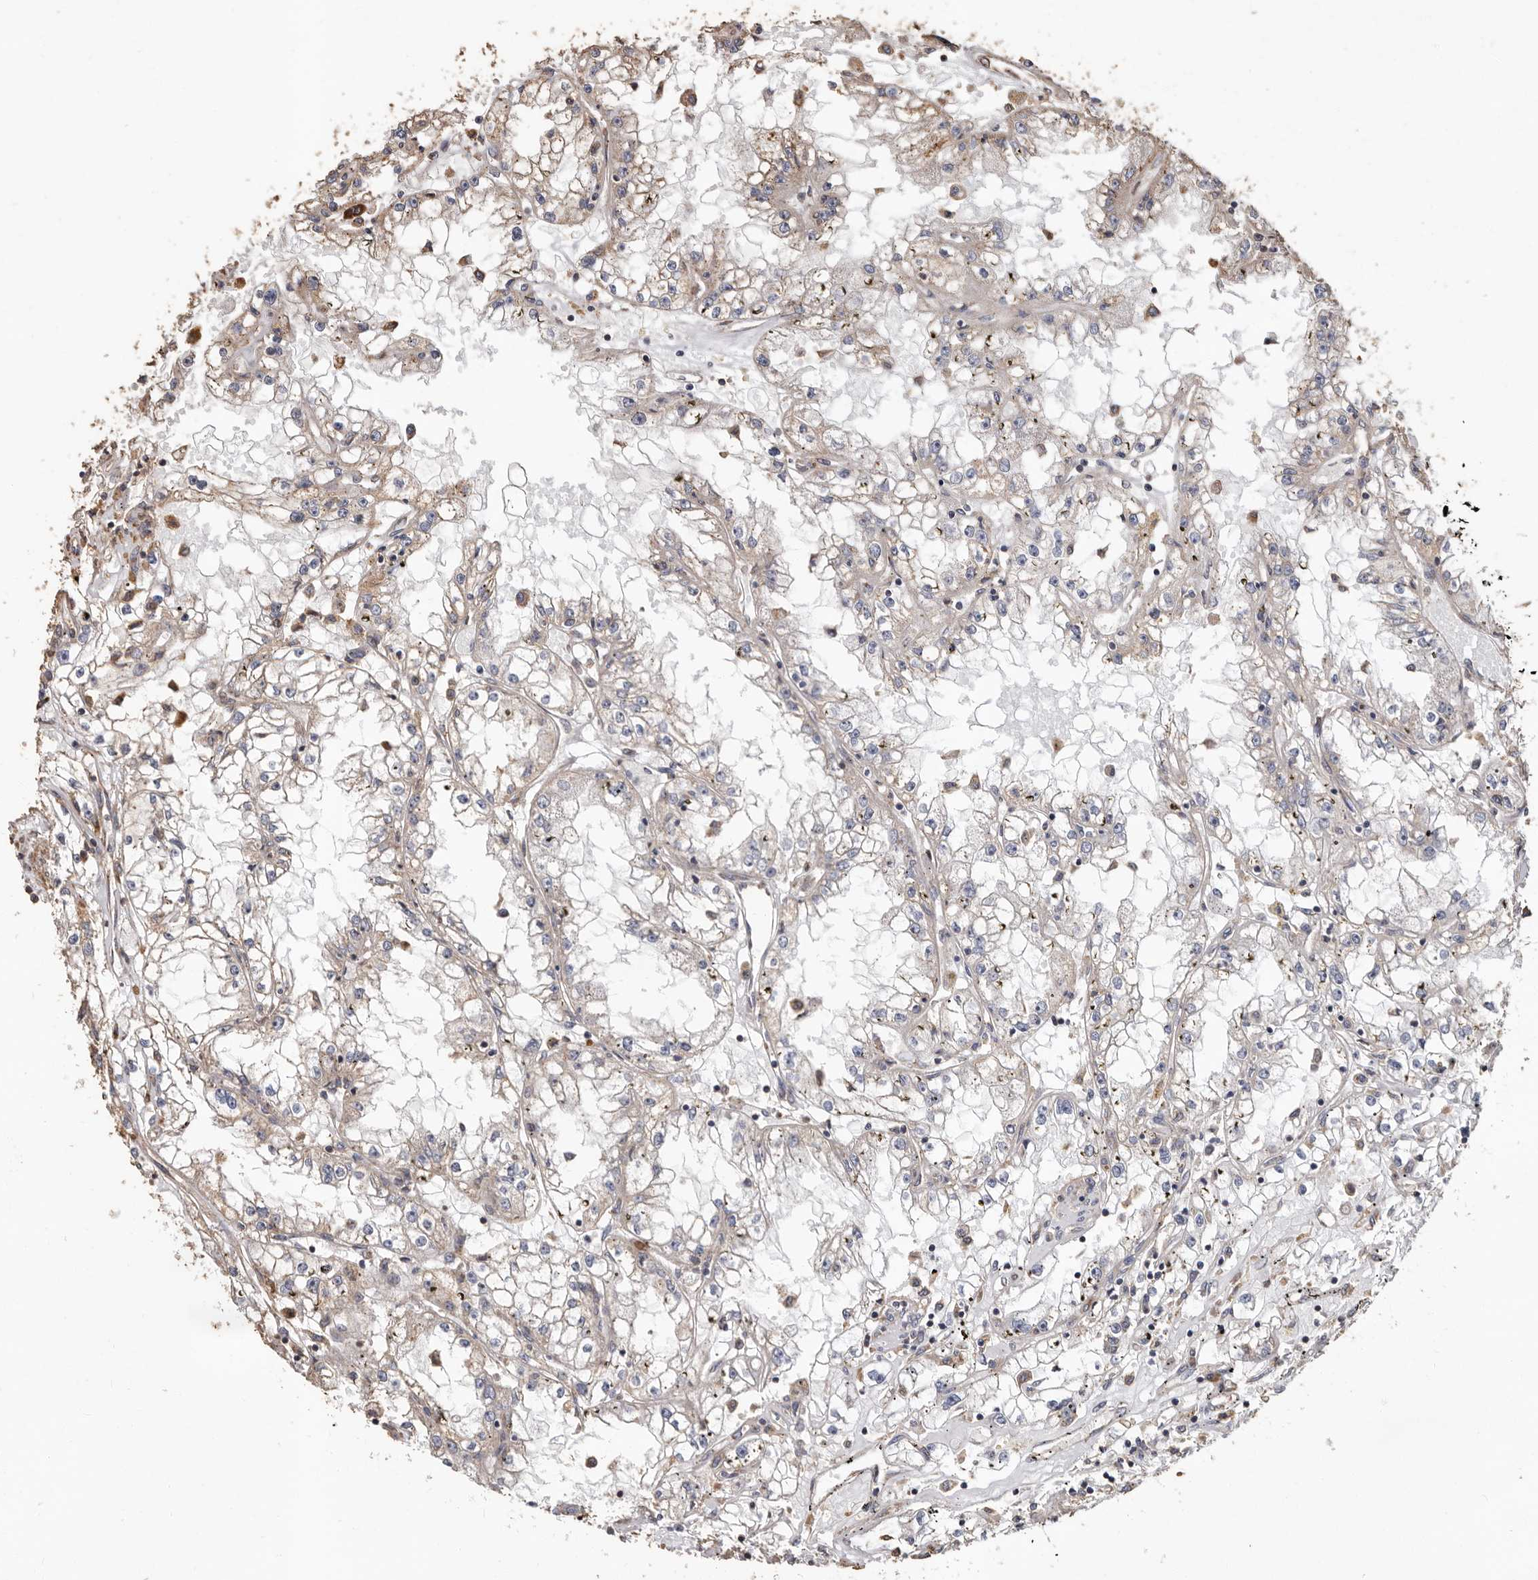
{"staining": {"intensity": "weak", "quantity": "25%-75%", "location": "cytoplasmic/membranous"}, "tissue": "renal cancer", "cell_type": "Tumor cells", "image_type": "cancer", "snomed": [{"axis": "morphology", "description": "Adenocarcinoma, NOS"}, {"axis": "topography", "description": "Kidney"}], "caption": "A micrograph showing weak cytoplasmic/membranous positivity in approximately 25%-75% of tumor cells in renal cancer, as visualized by brown immunohistochemical staining.", "gene": "OSGIN2", "patient": {"sex": "male", "age": 56}}